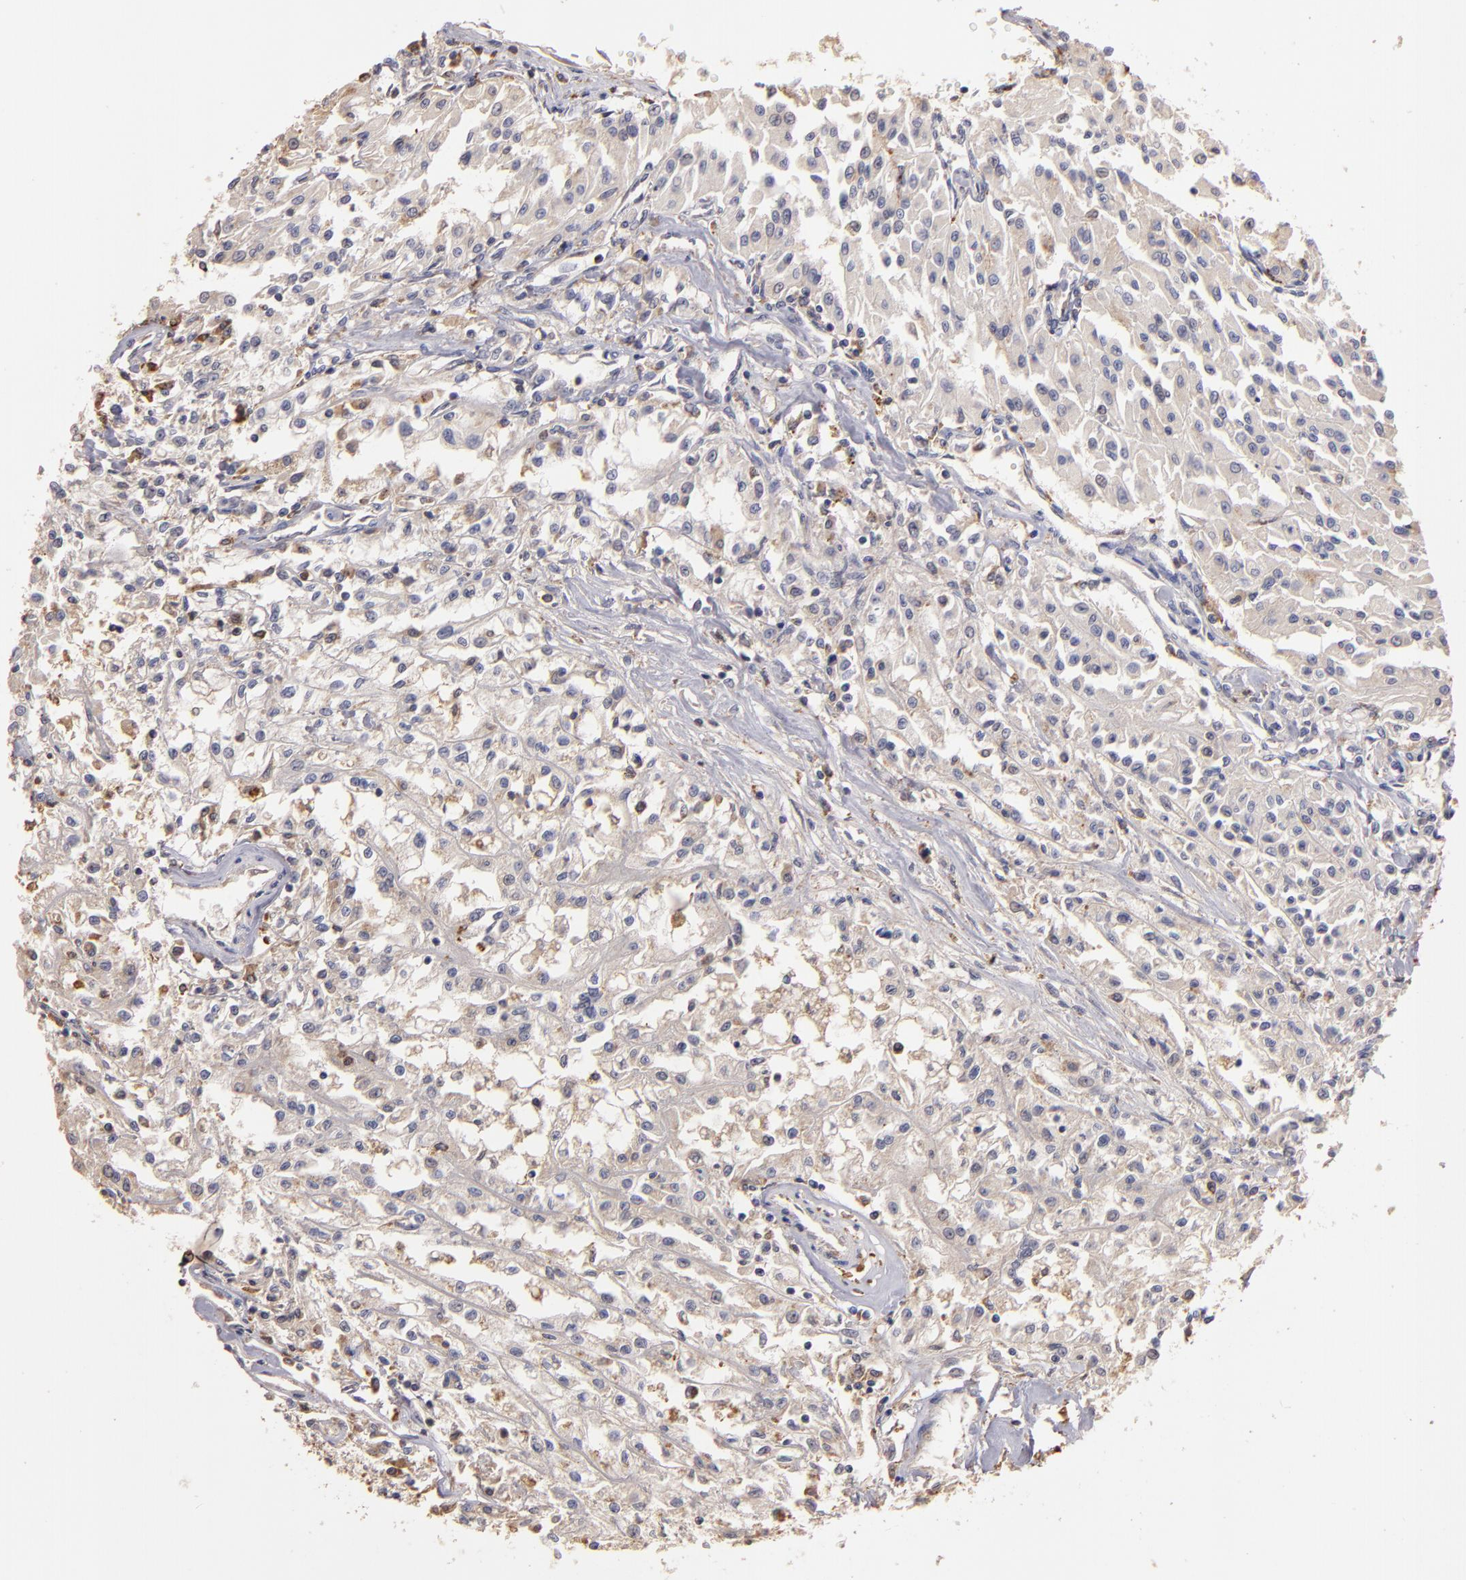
{"staining": {"intensity": "weak", "quantity": "25%-75%", "location": "cytoplasmic/membranous"}, "tissue": "renal cancer", "cell_type": "Tumor cells", "image_type": "cancer", "snomed": [{"axis": "morphology", "description": "Adenocarcinoma, NOS"}, {"axis": "topography", "description": "Kidney"}], "caption": "Renal cancer (adenocarcinoma) stained with DAB (3,3'-diaminobenzidine) immunohistochemistry demonstrates low levels of weak cytoplasmic/membranous staining in about 25%-75% of tumor cells.", "gene": "TRAF1", "patient": {"sex": "male", "age": 78}}